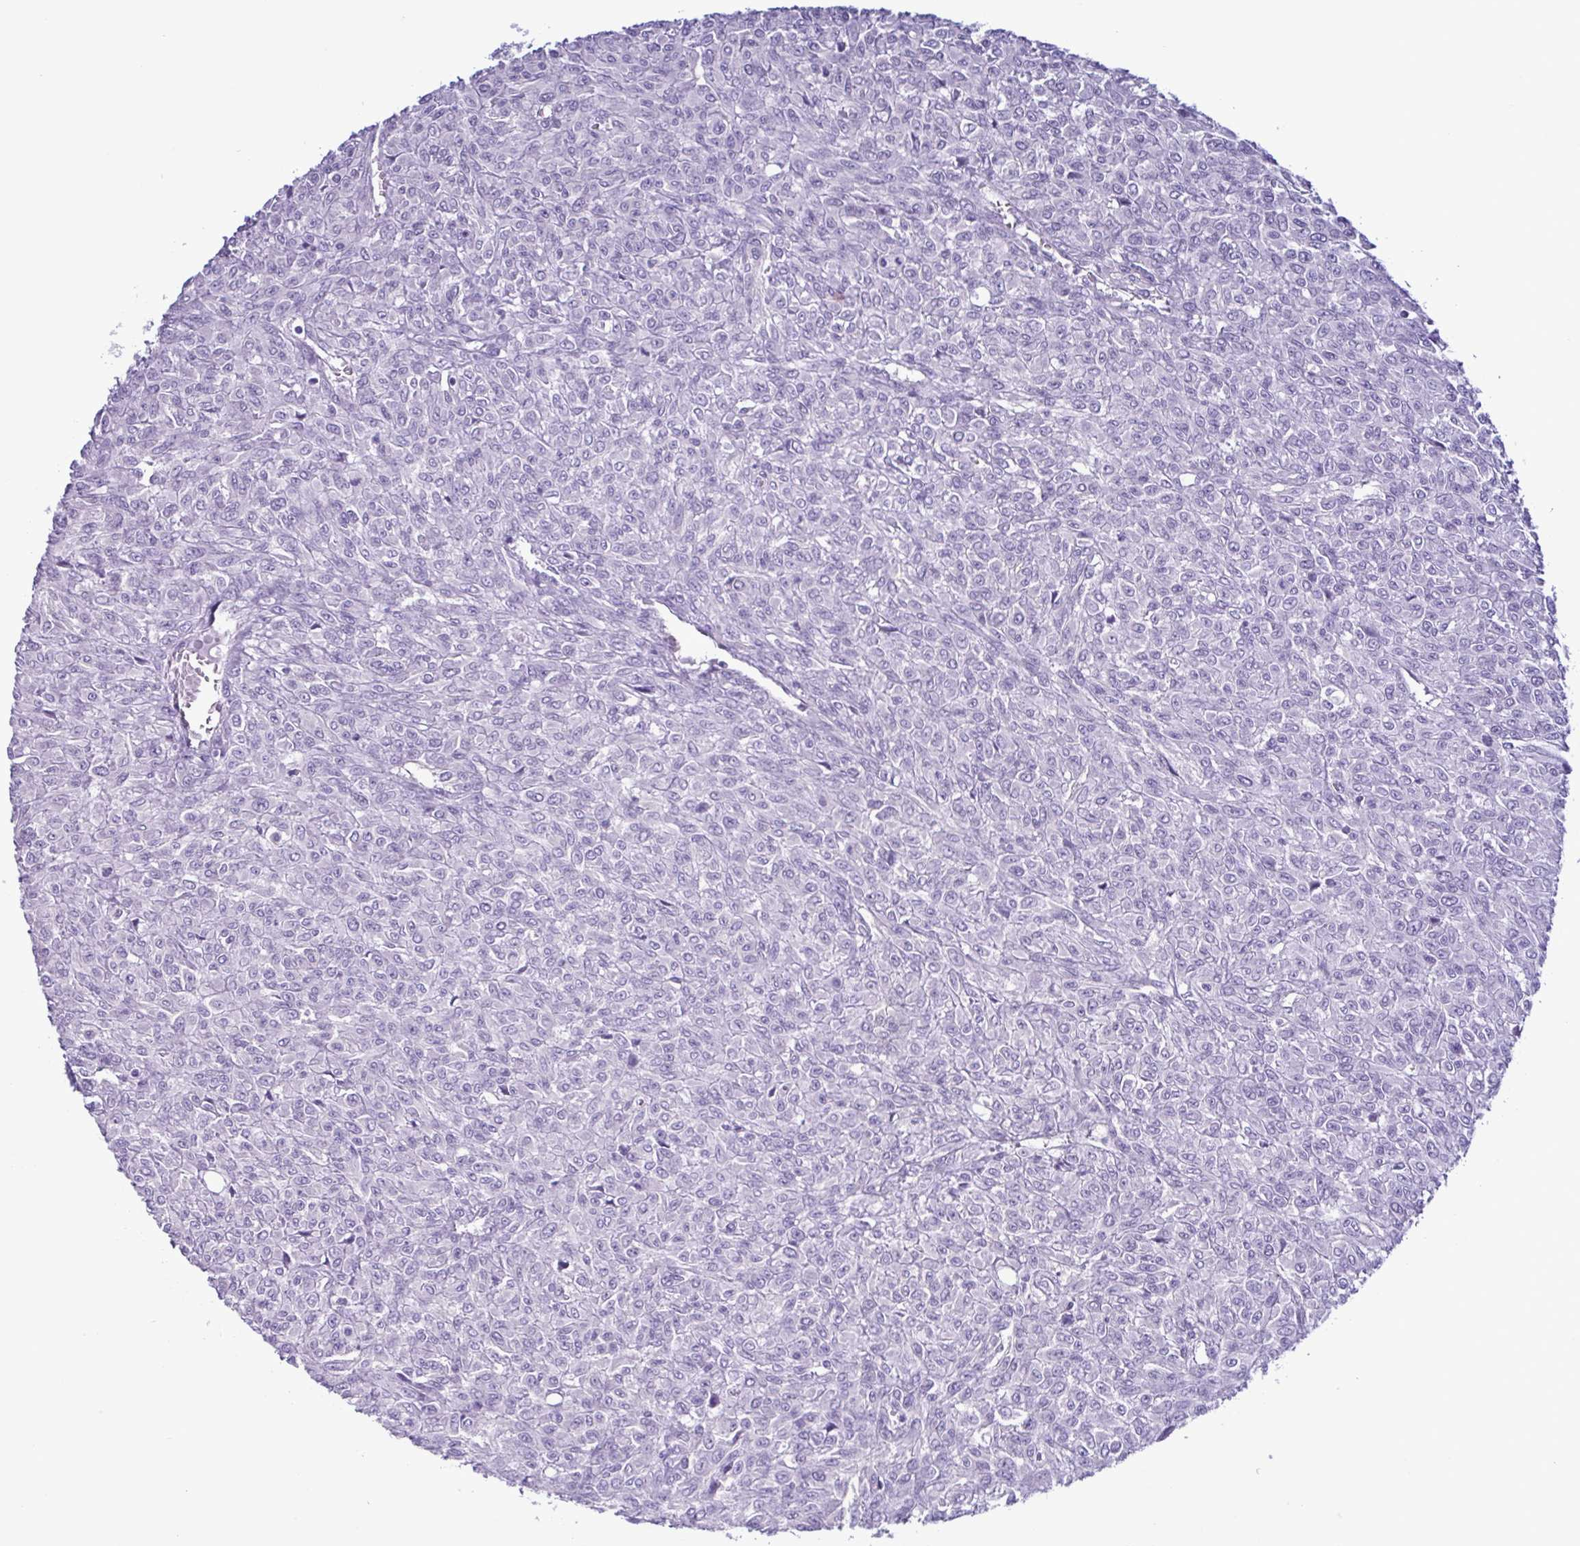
{"staining": {"intensity": "negative", "quantity": "none", "location": "none"}, "tissue": "renal cancer", "cell_type": "Tumor cells", "image_type": "cancer", "snomed": [{"axis": "morphology", "description": "Adenocarcinoma, NOS"}, {"axis": "topography", "description": "Kidney"}], "caption": "Renal cancer (adenocarcinoma) was stained to show a protein in brown. There is no significant positivity in tumor cells.", "gene": "INAFM1", "patient": {"sex": "male", "age": 58}}